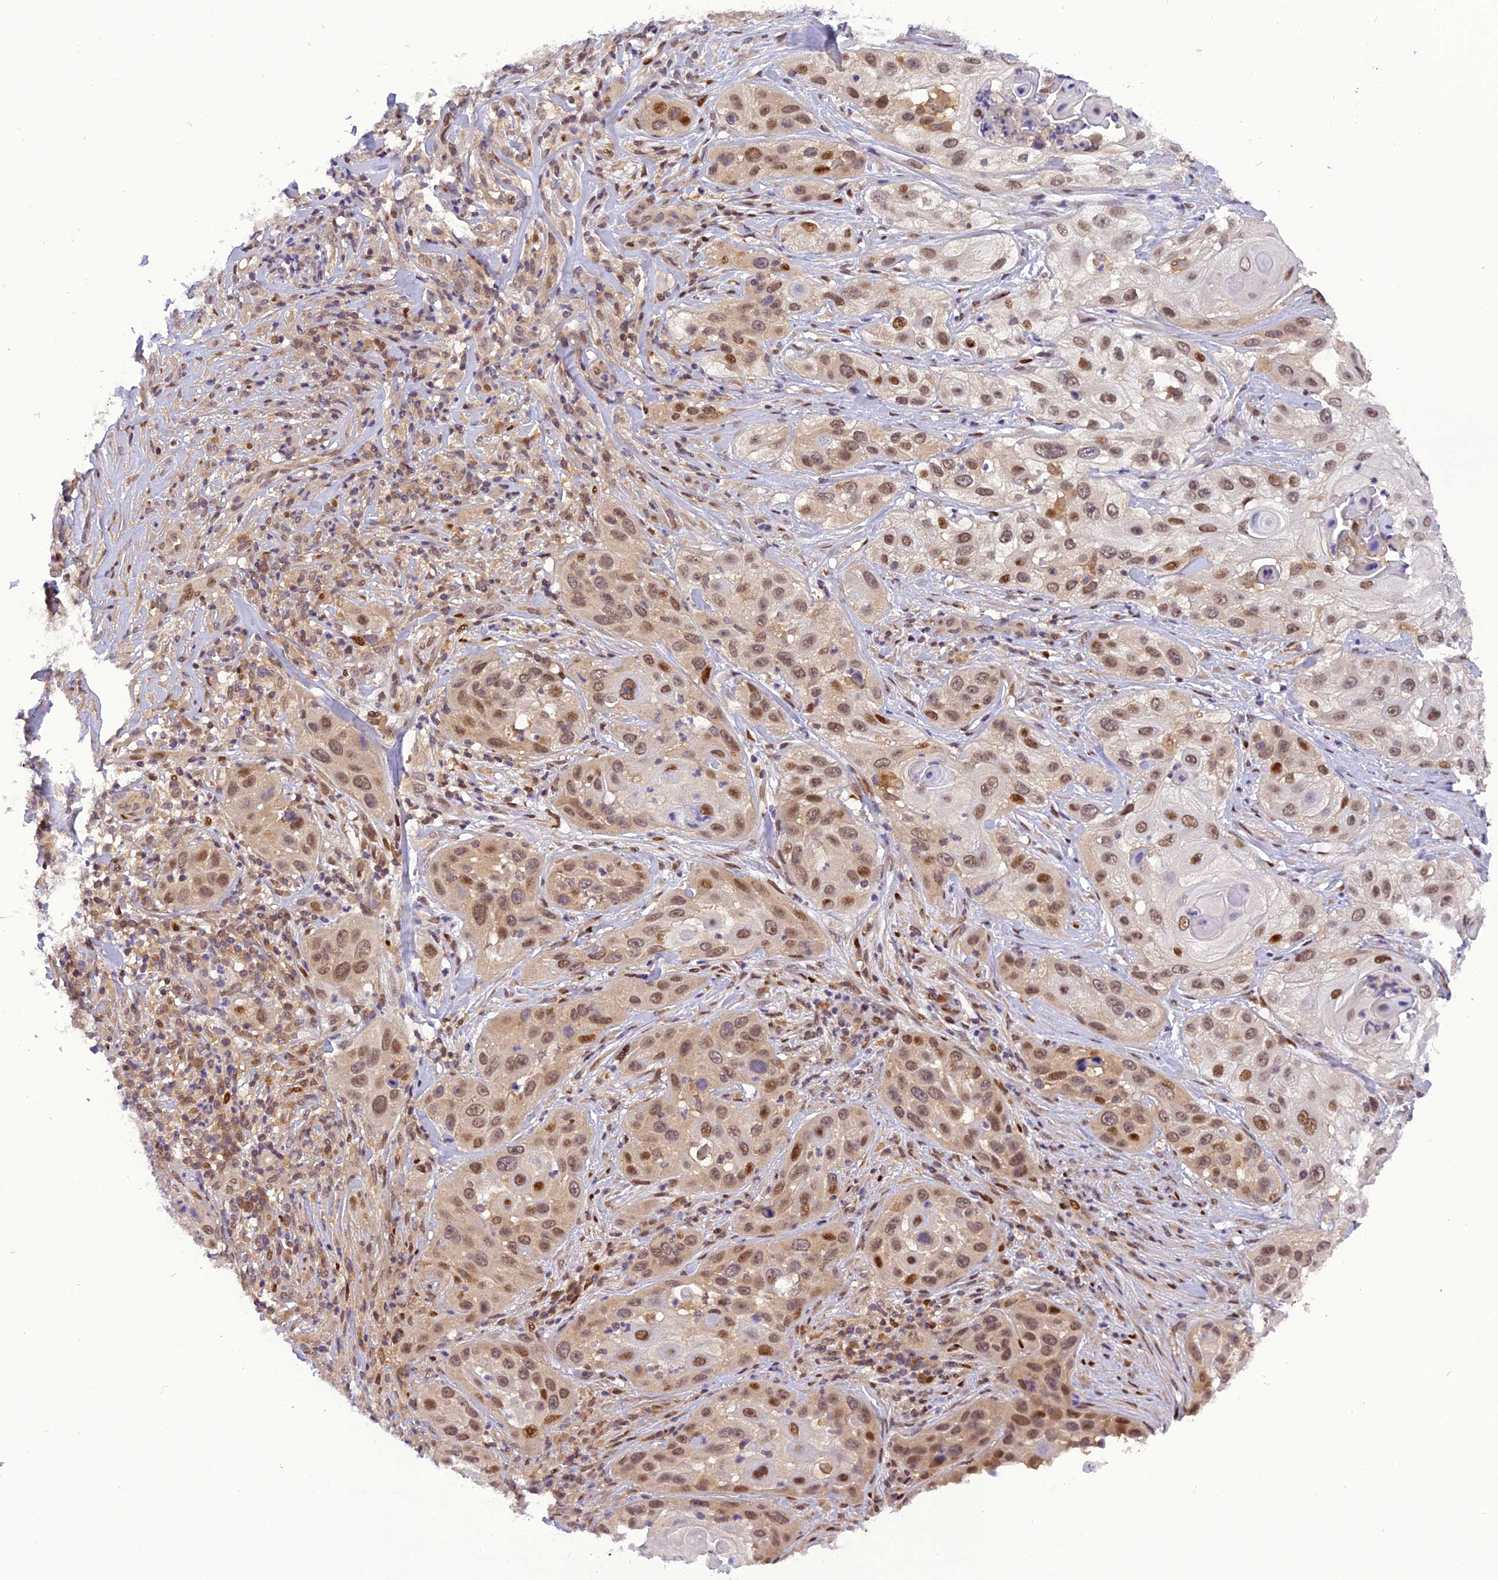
{"staining": {"intensity": "moderate", "quantity": ">75%", "location": "nuclear"}, "tissue": "skin cancer", "cell_type": "Tumor cells", "image_type": "cancer", "snomed": [{"axis": "morphology", "description": "Squamous cell carcinoma, NOS"}, {"axis": "topography", "description": "Skin"}], "caption": "Moderate nuclear expression is appreciated in approximately >75% of tumor cells in skin squamous cell carcinoma.", "gene": "RABGGTA", "patient": {"sex": "female", "age": 44}}